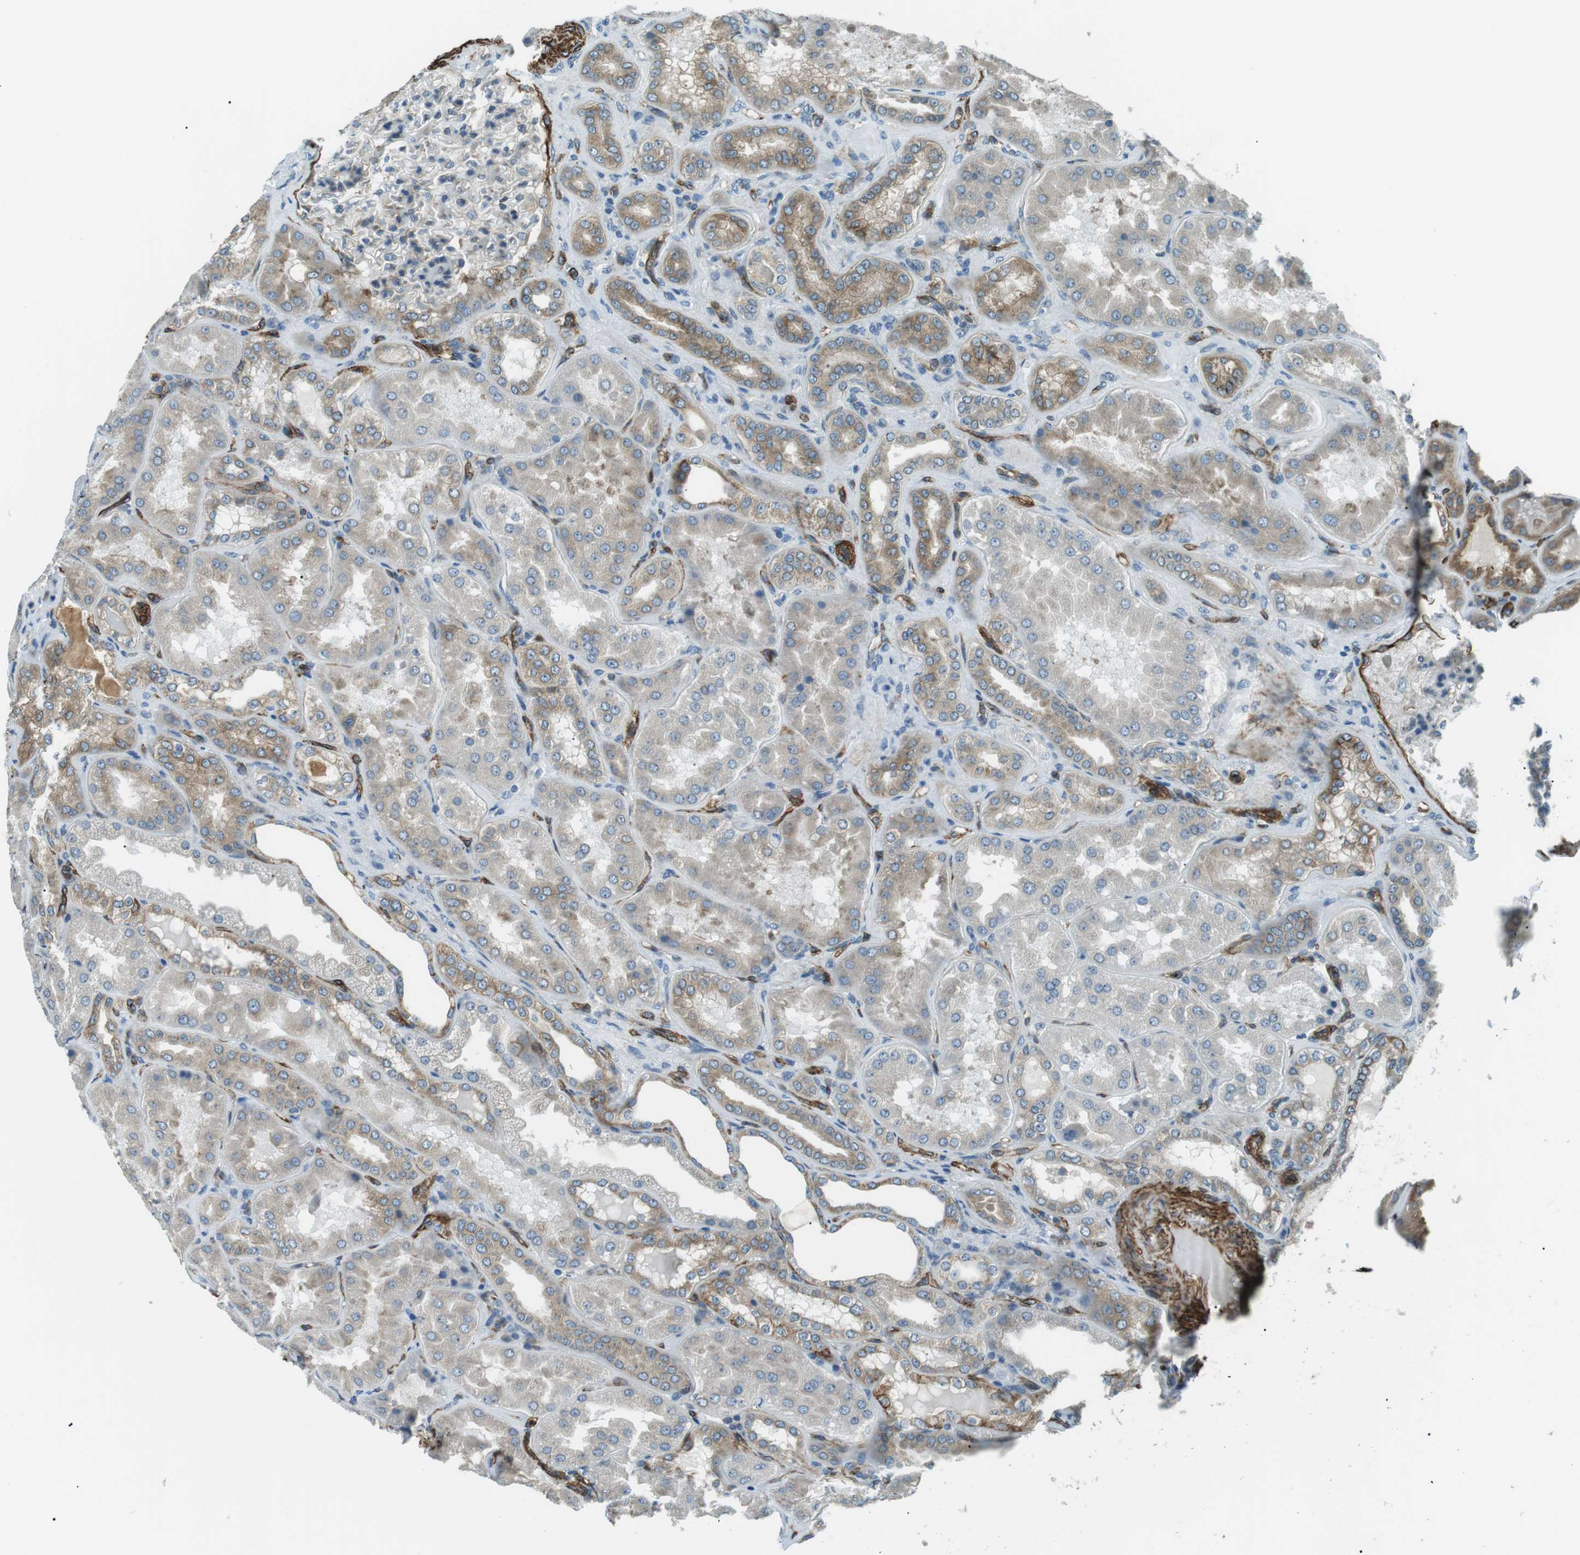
{"staining": {"intensity": "moderate", "quantity": "25%-75%", "location": "cytoplasmic/membranous"}, "tissue": "kidney", "cell_type": "Cells in glomeruli", "image_type": "normal", "snomed": [{"axis": "morphology", "description": "Normal tissue, NOS"}, {"axis": "topography", "description": "Kidney"}], "caption": "Immunohistochemistry staining of unremarkable kidney, which reveals medium levels of moderate cytoplasmic/membranous staining in about 25%-75% of cells in glomeruli indicating moderate cytoplasmic/membranous protein positivity. The staining was performed using DAB (brown) for protein detection and nuclei were counterstained in hematoxylin (blue).", "gene": "ODR4", "patient": {"sex": "female", "age": 56}}